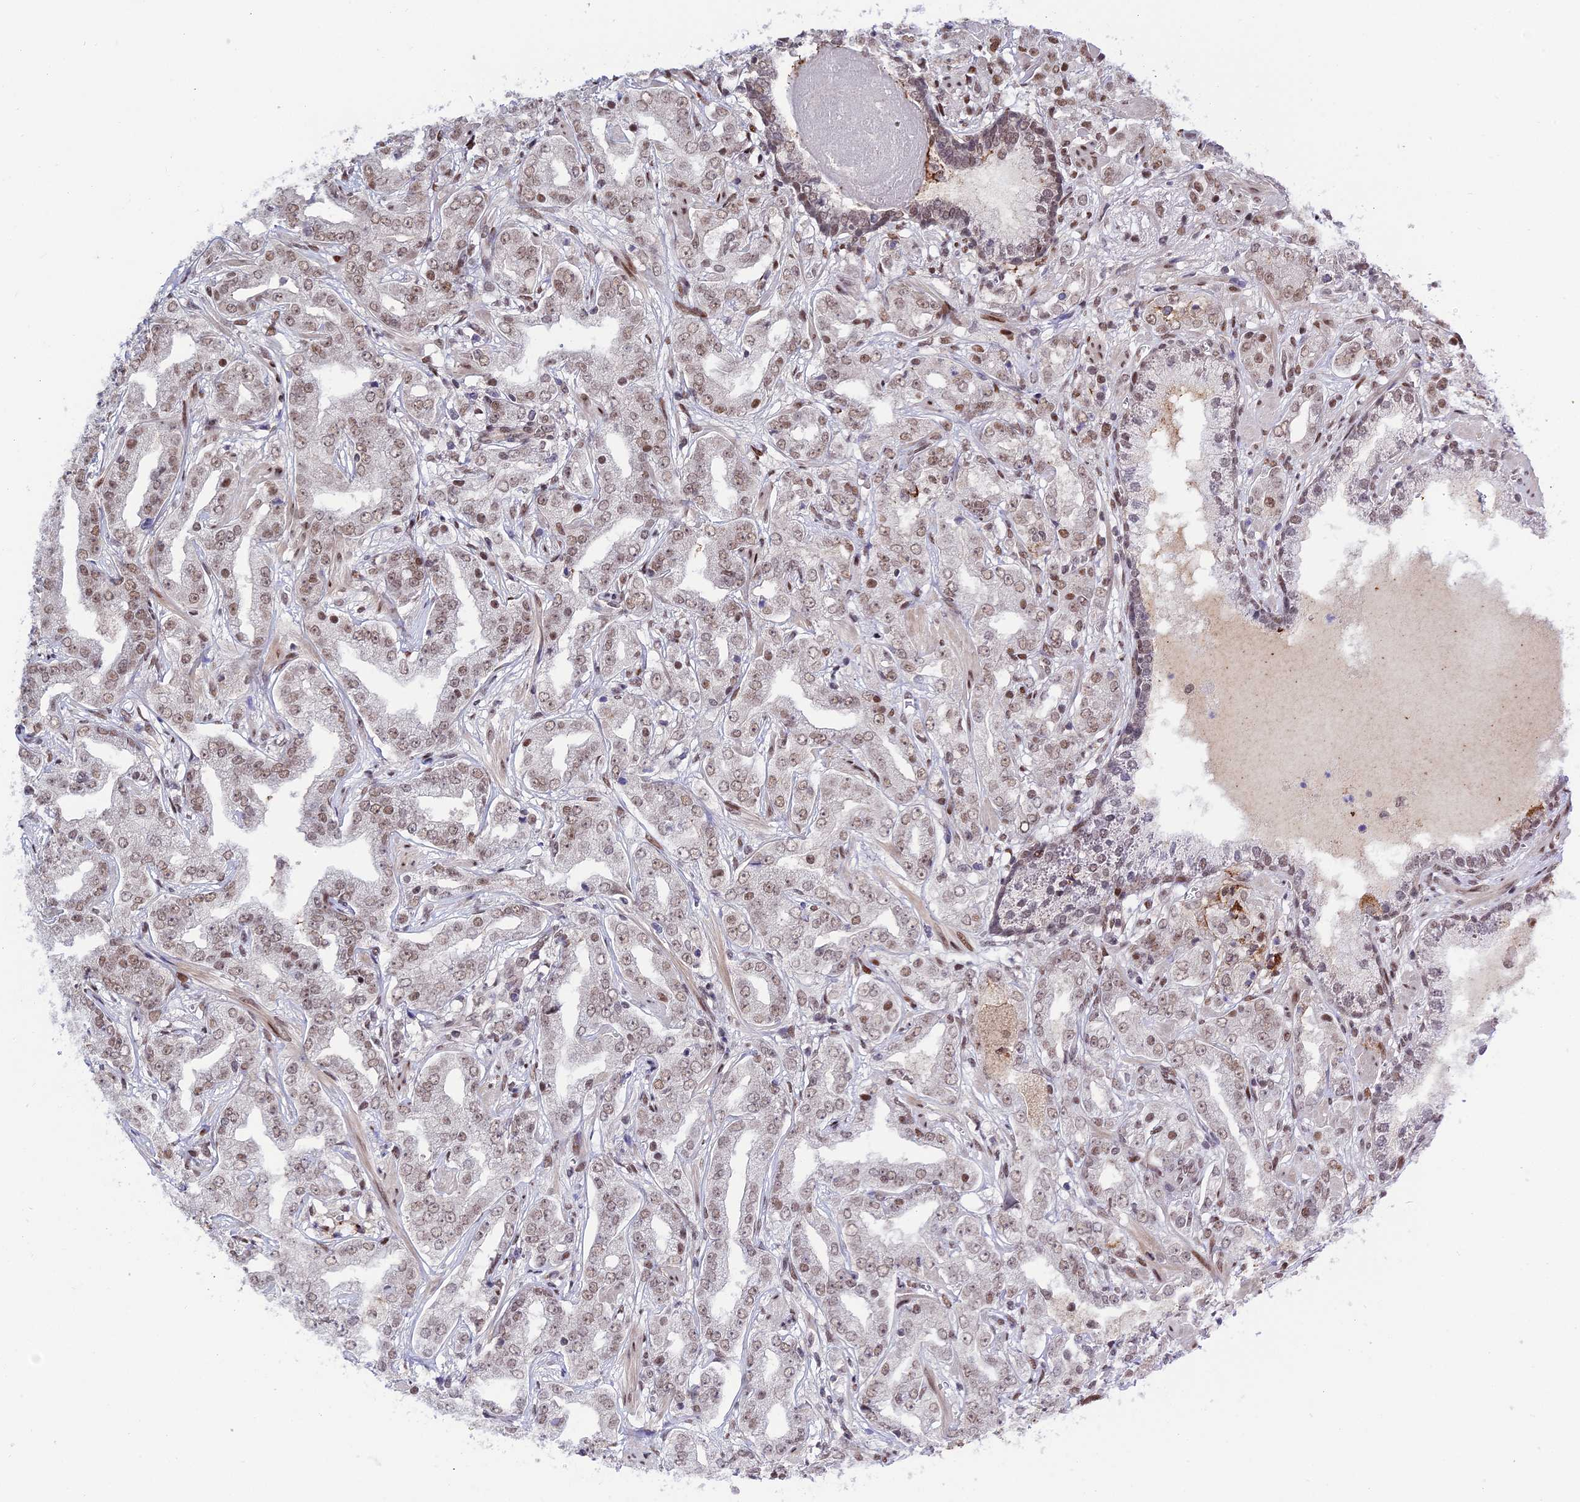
{"staining": {"intensity": "moderate", "quantity": ">75%", "location": "nuclear"}, "tissue": "prostate cancer", "cell_type": "Tumor cells", "image_type": "cancer", "snomed": [{"axis": "morphology", "description": "Adenocarcinoma, High grade"}, {"axis": "topography", "description": "Prostate"}], "caption": "Immunohistochemical staining of human prostate cancer (adenocarcinoma (high-grade)) reveals moderate nuclear protein staining in approximately >75% of tumor cells. The staining was performed using DAB, with brown indicating positive protein expression. Nuclei are stained blue with hematoxylin.", "gene": "SYT15", "patient": {"sex": "male", "age": 63}}